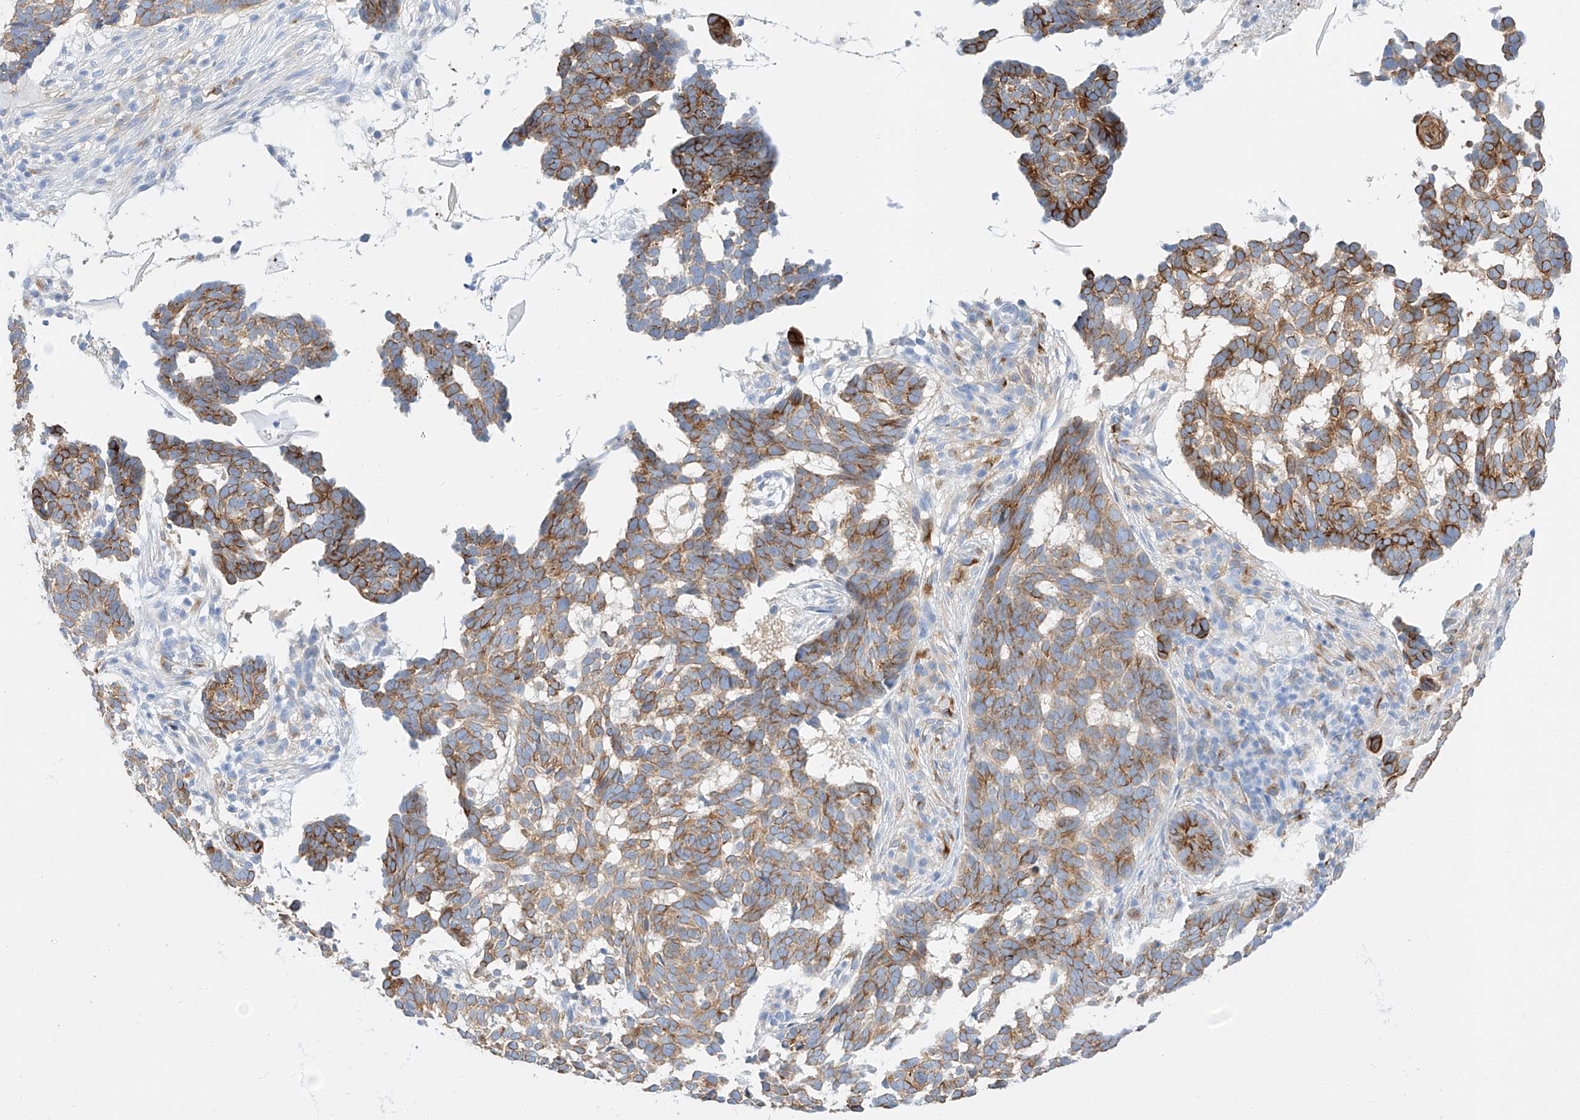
{"staining": {"intensity": "strong", "quantity": ">75%", "location": "cytoplasmic/membranous"}, "tissue": "skin cancer", "cell_type": "Tumor cells", "image_type": "cancer", "snomed": [{"axis": "morphology", "description": "Basal cell carcinoma"}, {"axis": "topography", "description": "Skin"}], "caption": "Protein expression analysis of skin basal cell carcinoma shows strong cytoplasmic/membranous expression in approximately >75% of tumor cells. Immunohistochemistry (ihc) stains the protein in brown and the nuclei are stained blue.", "gene": "MAP7", "patient": {"sex": "male", "age": 85}}